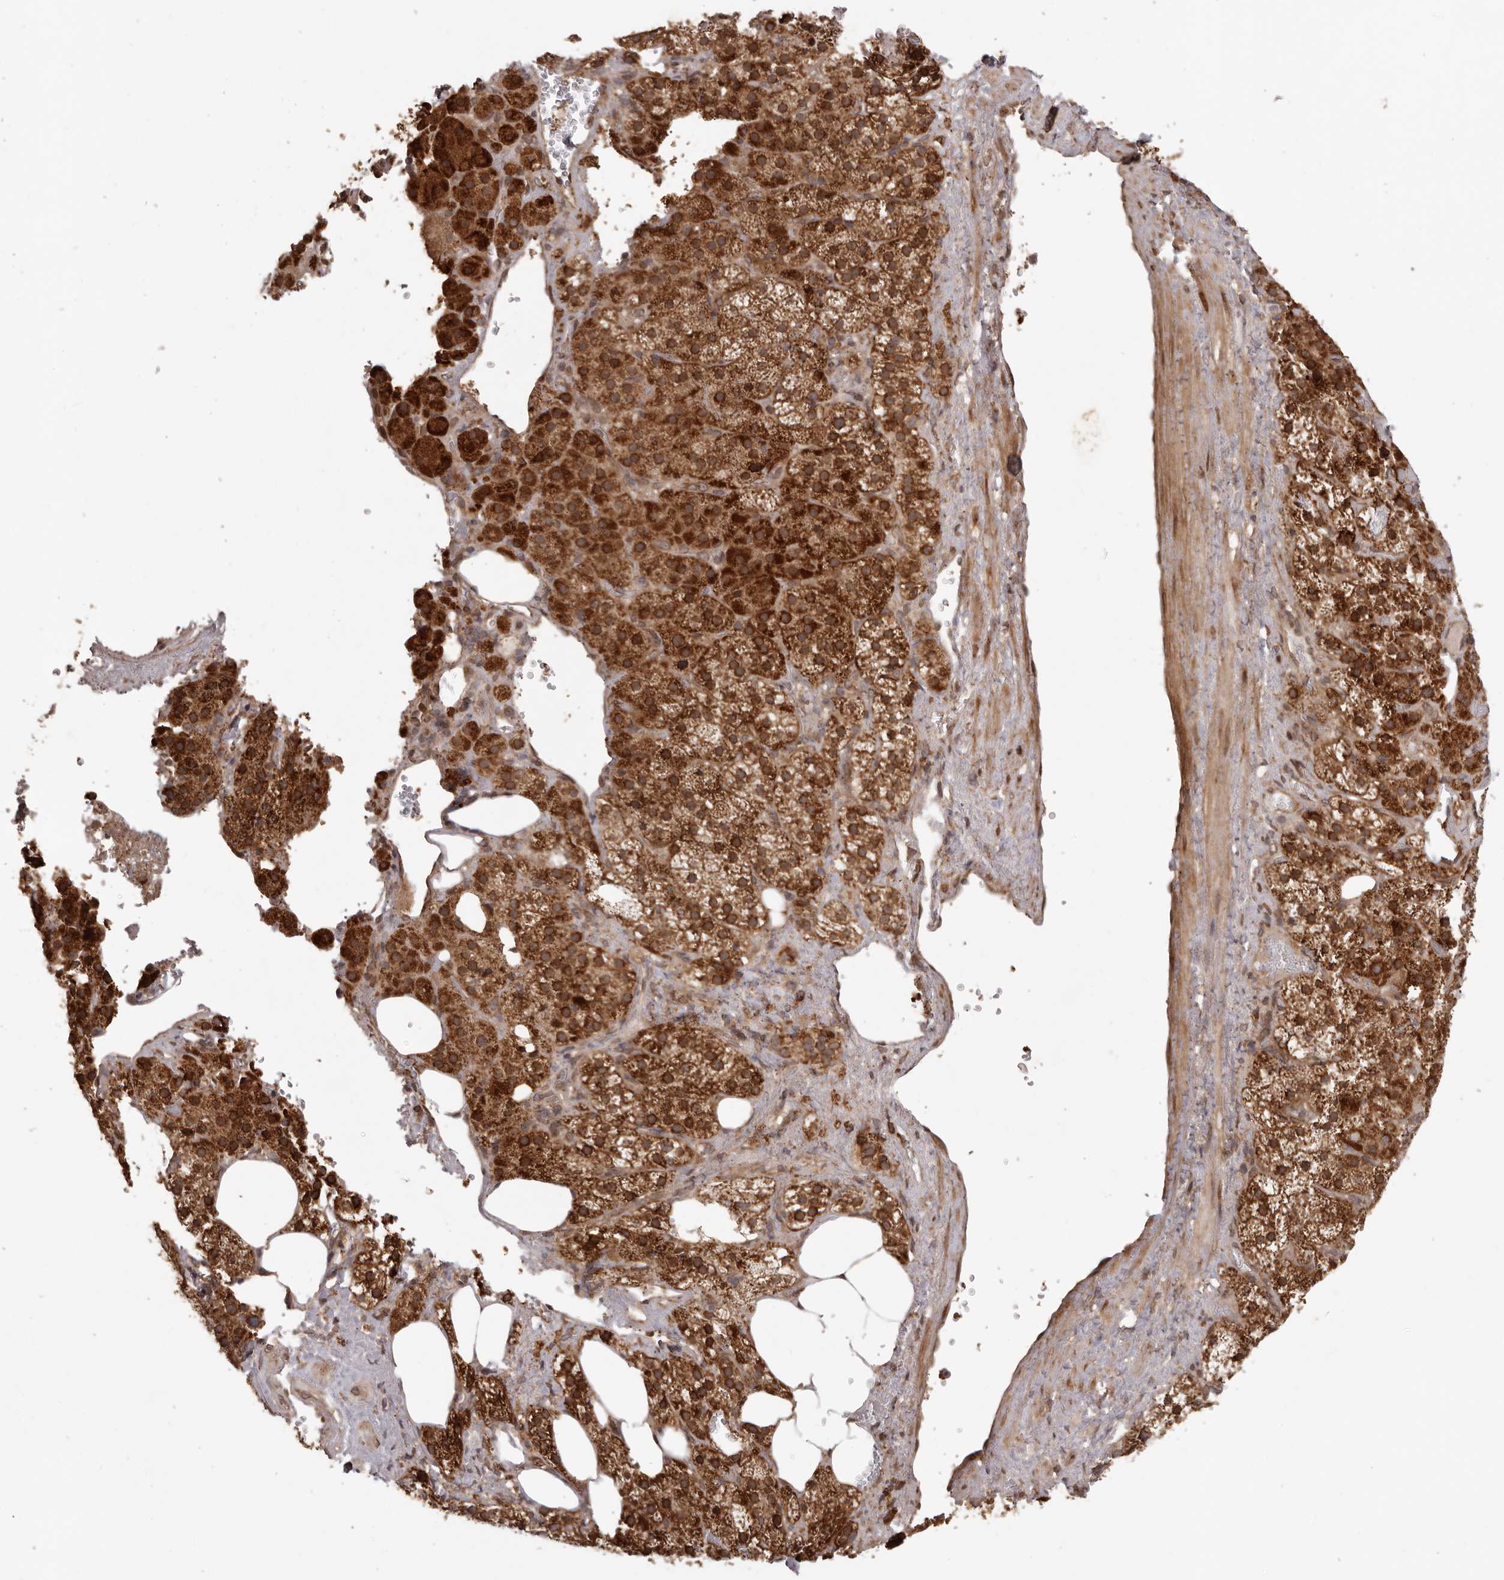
{"staining": {"intensity": "strong", "quantity": ">75%", "location": "cytoplasmic/membranous"}, "tissue": "adrenal gland", "cell_type": "Glandular cells", "image_type": "normal", "snomed": [{"axis": "morphology", "description": "Normal tissue, NOS"}, {"axis": "topography", "description": "Adrenal gland"}], "caption": "An IHC micrograph of benign tissue is shown. Protein staining in brown labels strong cytoplasmic/membranous positivity in adrenal gland within glandular cells.", "gene": "CHRM2", "patient": {"sex": "female", "age": 59}}